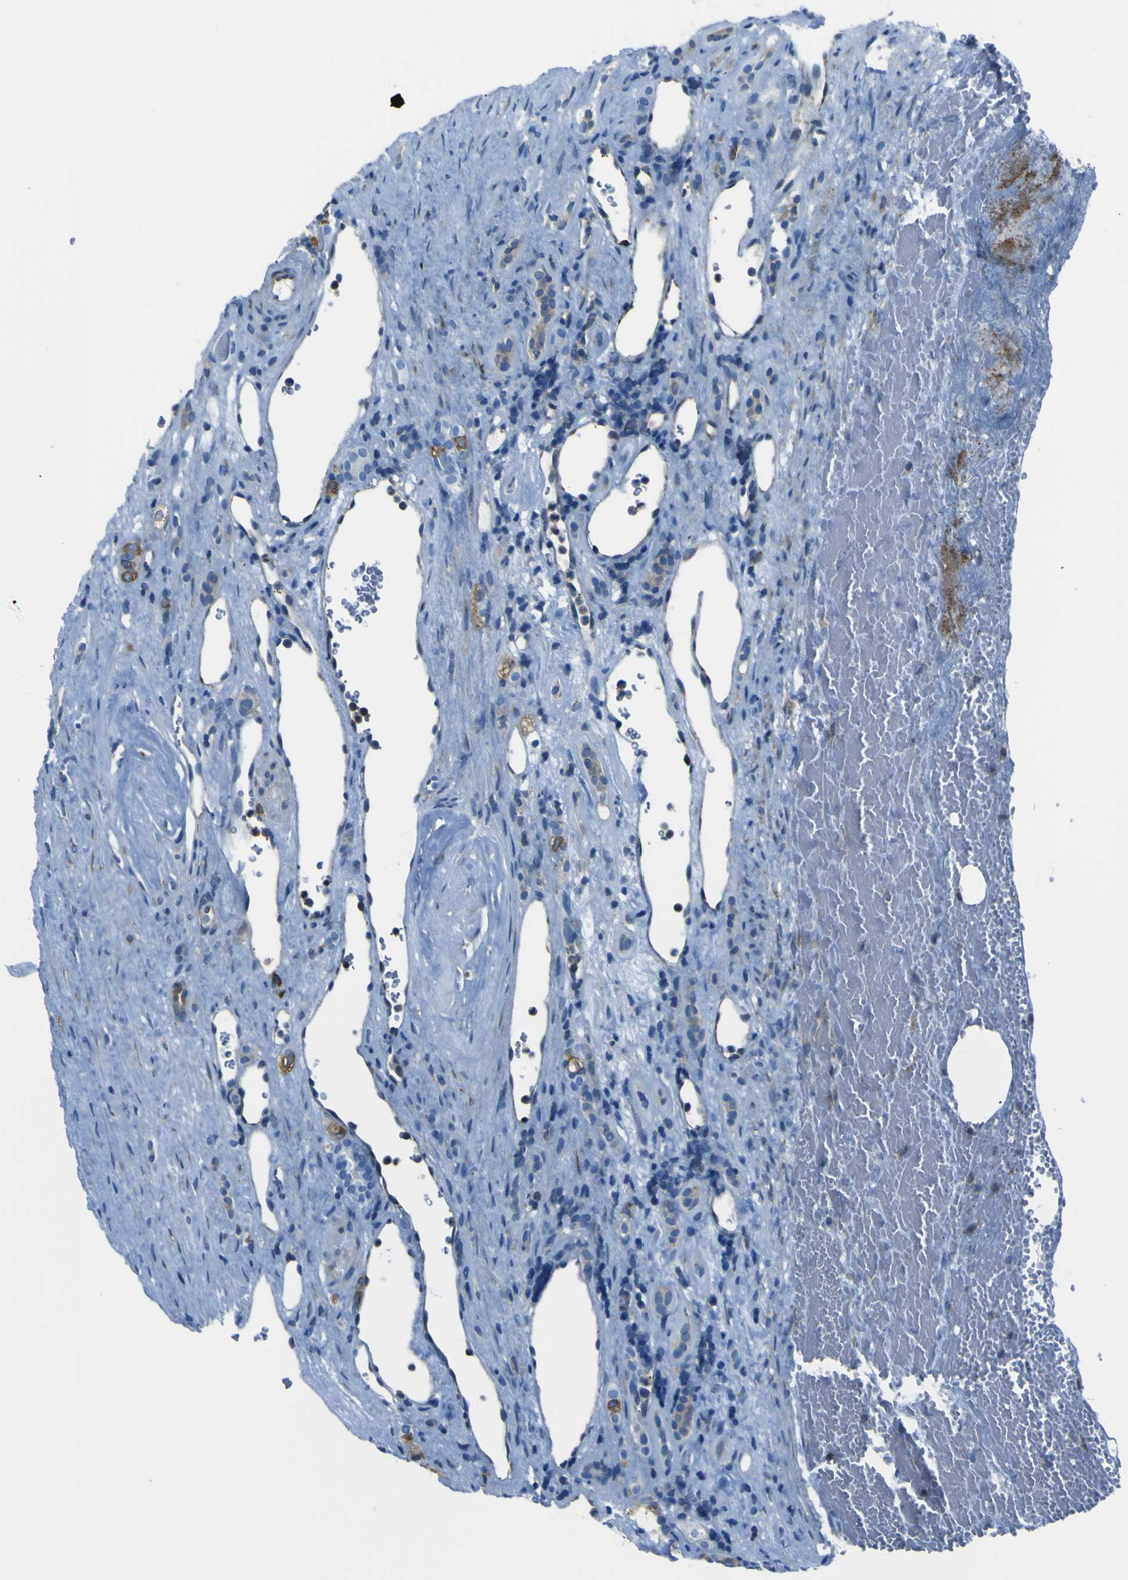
{"staining": {"intensity": "moderate", "quantity": "<25%", "location": "cytoplasmic/membranous"}, "tissue": "renal cancer", "cell_type": "Tumor cells", "image_type": "cancer", "snomed": [{"axis": "morphology", "description": "Adenocarcinoma, NOS"}, {"axis": "topography", "description": "Kidney"}], "caption": "IHC (DAB) staining of human renal adenocarcinoma exhibits moderate cytoplasmic/membranous protein positivity in about <25% of tumor cells.", "gene": "STIM1", "patient": {"sex": "female", "age": 69}}